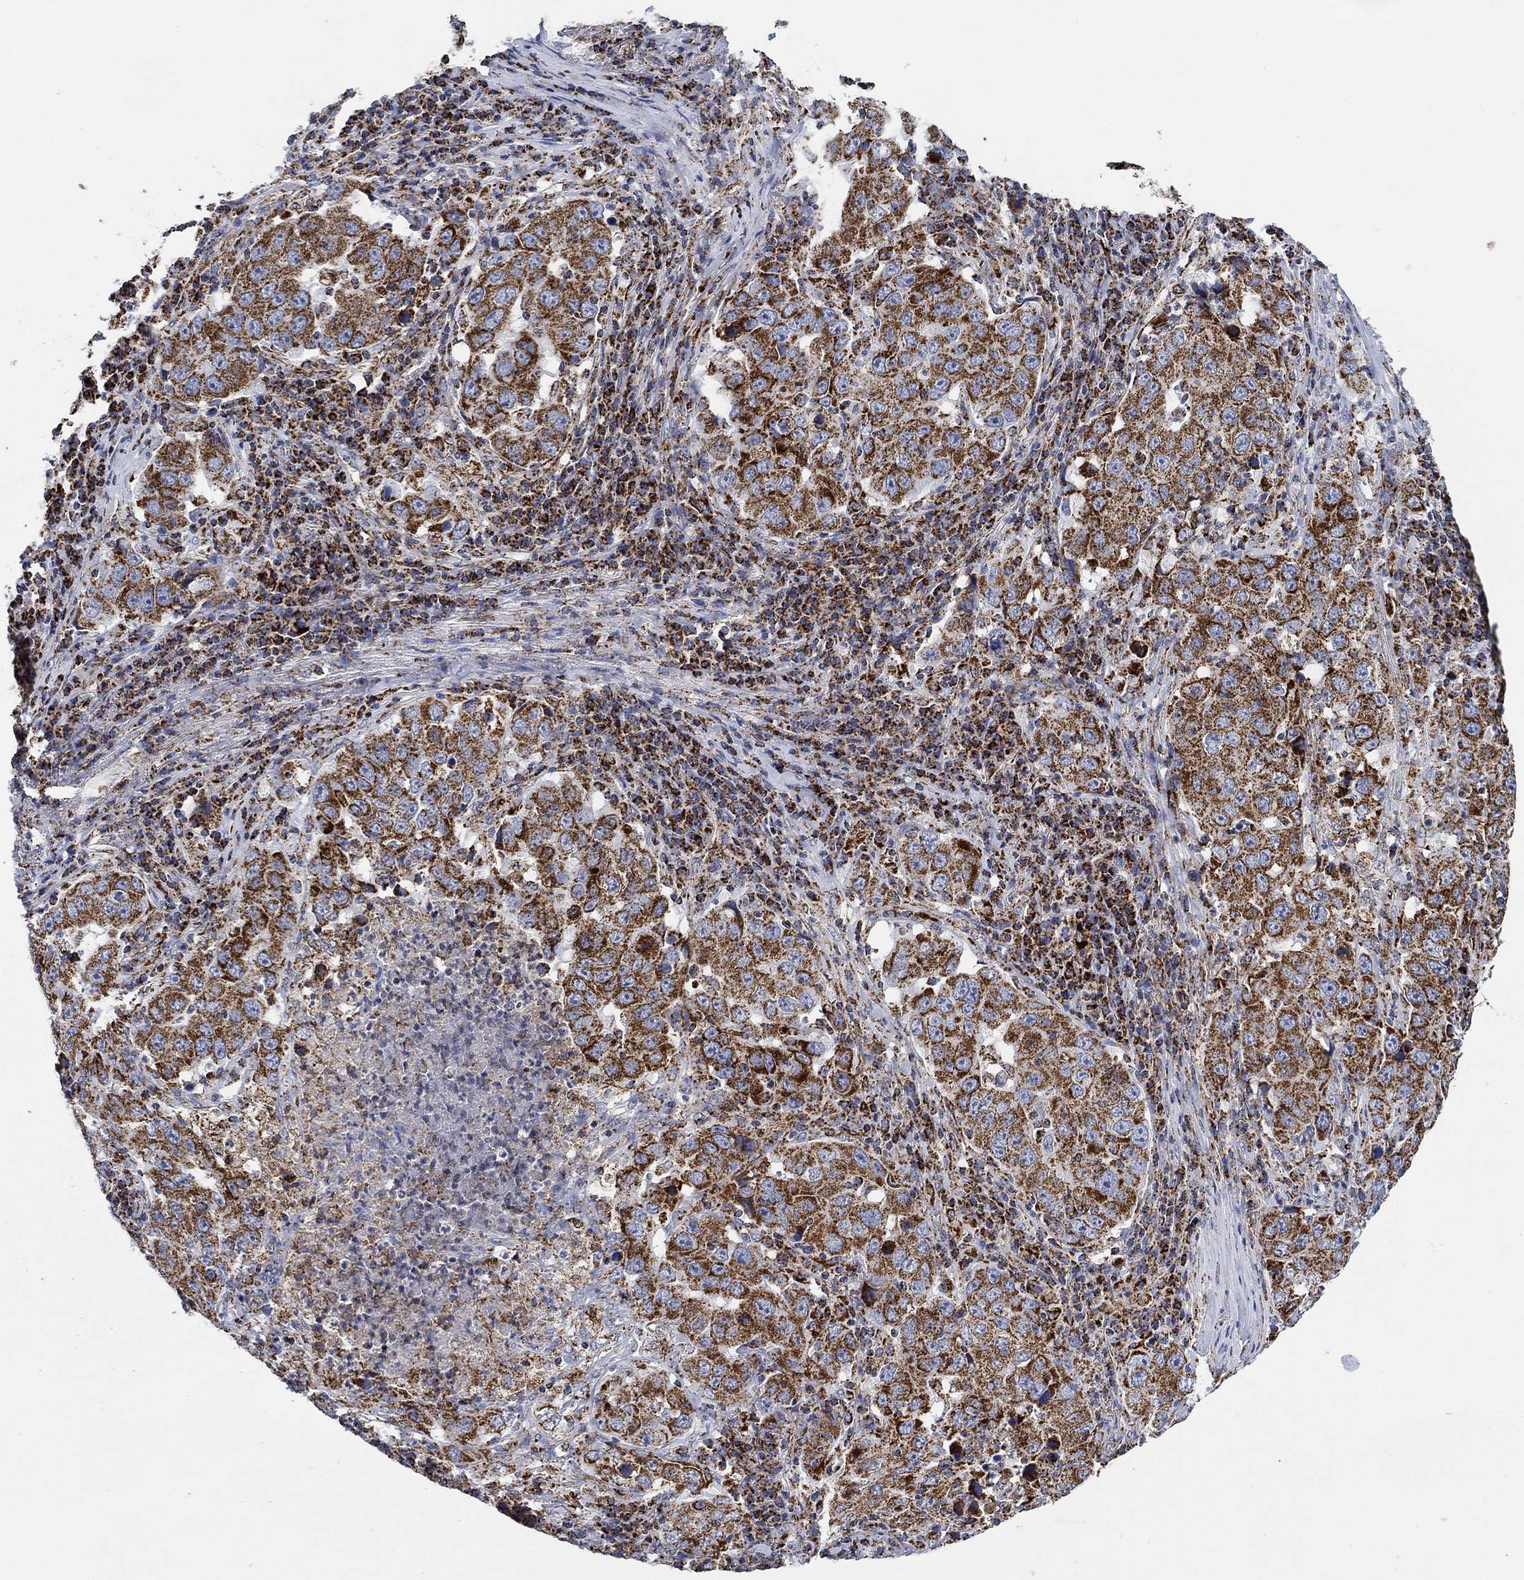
{"staining": {"intensity": "strong", "quantity": ">75%", "location": "cytoplasmic/membranous"}, "tissue": "lung cancer", "cell_type": "Tumor cells", "image_type": "cancer", "snomed": [{"axis": "morphology", "description": "Adenocarcinoma, NOS"}, {"axis": "topography", "description": "Lung"}], "caption": "Lung adenocarcinoma stained for a protein (brown) reveals strong cytoplasmic/membranous positive staining in about >75% of tumor cells.", "gene": "NDUFS3", "patient": {"sex": "male", "age": 73}}